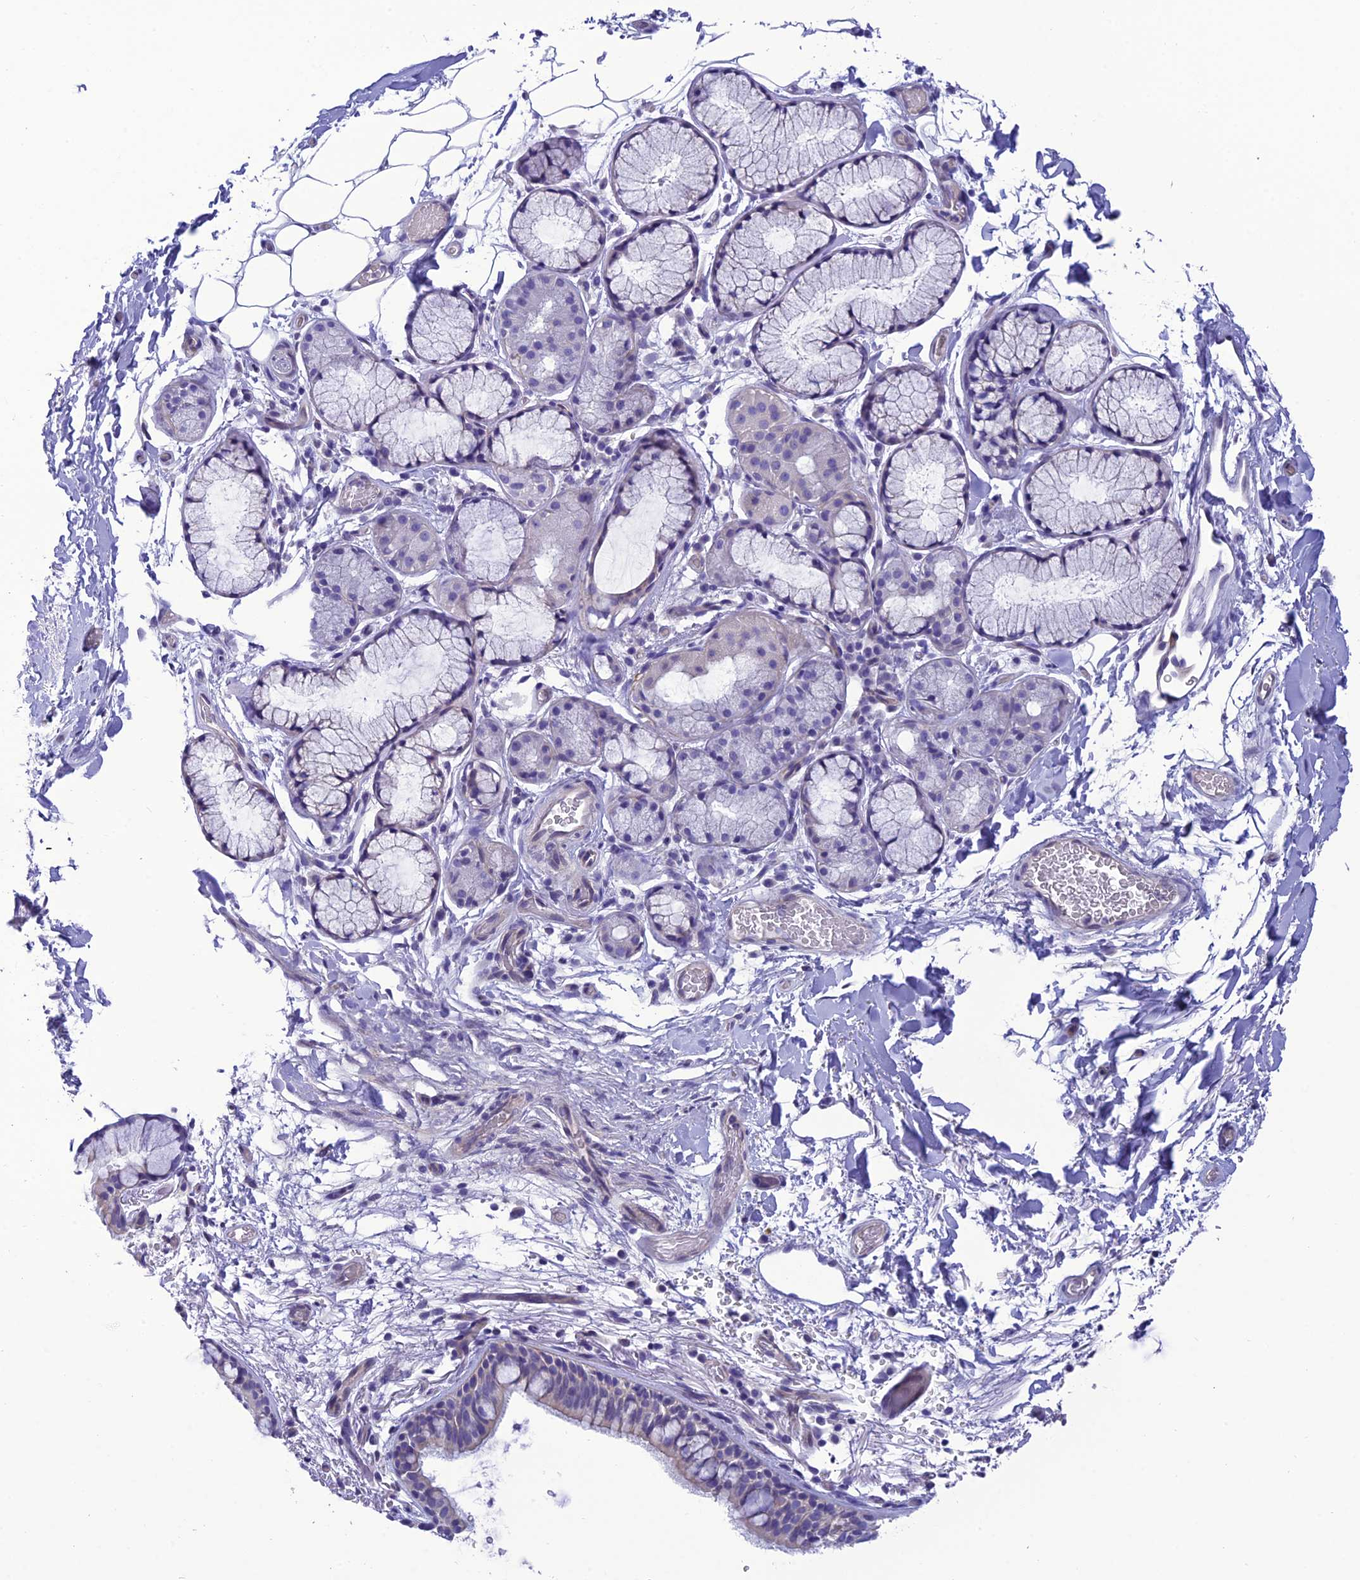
{"staining": {"intensity": "negative", "quantity": "none", "location": "none"}, "tissue": "bronchus", "cell_type": "Respiratory epithelial cells", "image_type": "normal", "snomed": [{"axis": "morphology", "description": "Normal tissue, NOS"}, {"axis": "topography", "description": "Bronchus"}], "caption": "Histopathology image shows no significant protein positivity in respiratory epithelial cells of benign bronchus.", "gene": "C17orf67", "patient": {"sex": "male", "age": 65}}